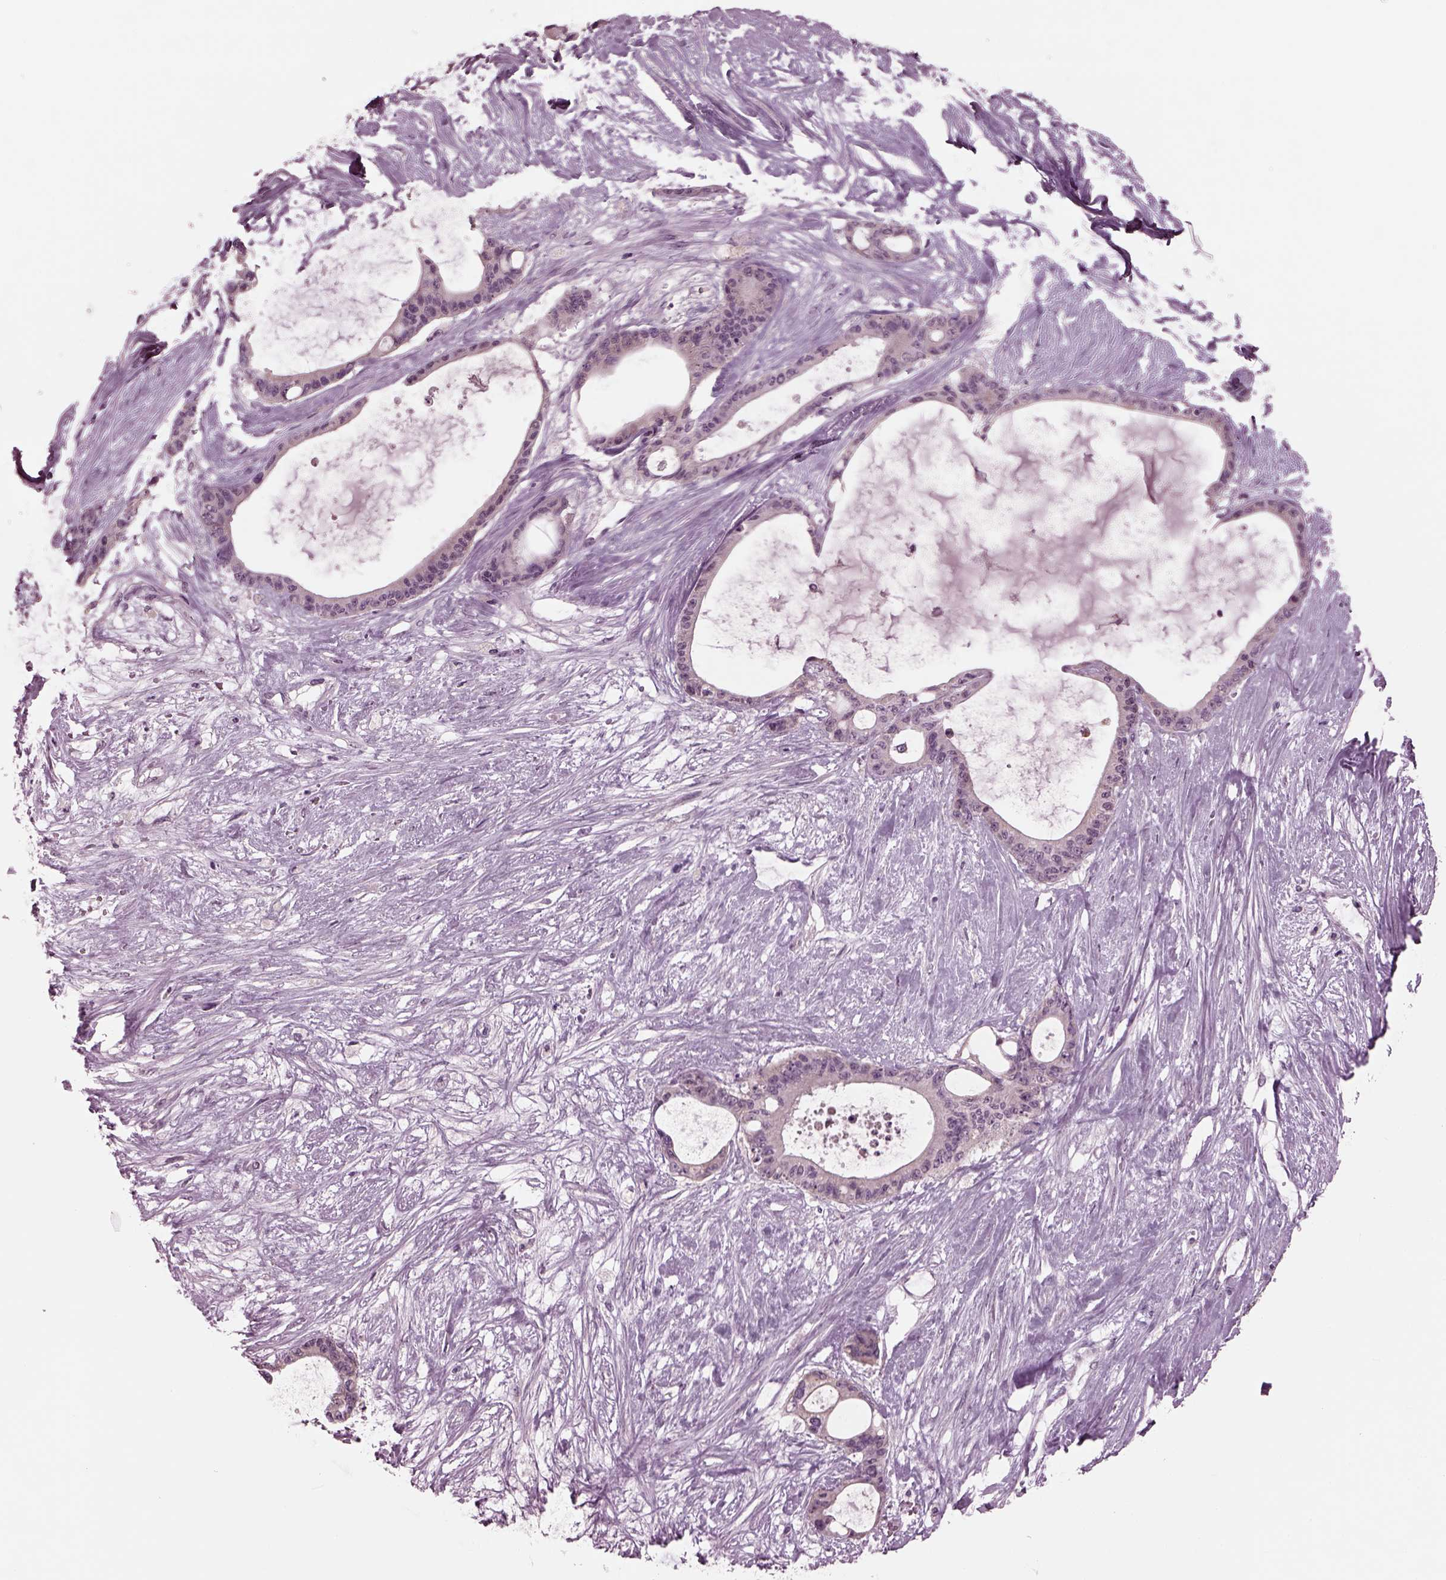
{"staining": {"intensity": "negative", "quantity": "none", "location": "none"}, "tissue": "liver cancer", "cell_type": "Tumor cells", "image_type": "cancer", "snomed": [{"axis": "morphology", "description": "Normal tissue, NOS"}, {"axis": "morphology", "description": "Cholangiocarcinoma"}, {"axis": "topography", "description": "Liver"}, {"axis": "topography", "description": "Peripheral nerve tissue"}], "caption": "The photomicrograph exhibits no staining of tumor cells in liver cancer (cholangiocarcinoma).", "gene": "CLCN4", "patient": {"sex": "female", "age": 73}}